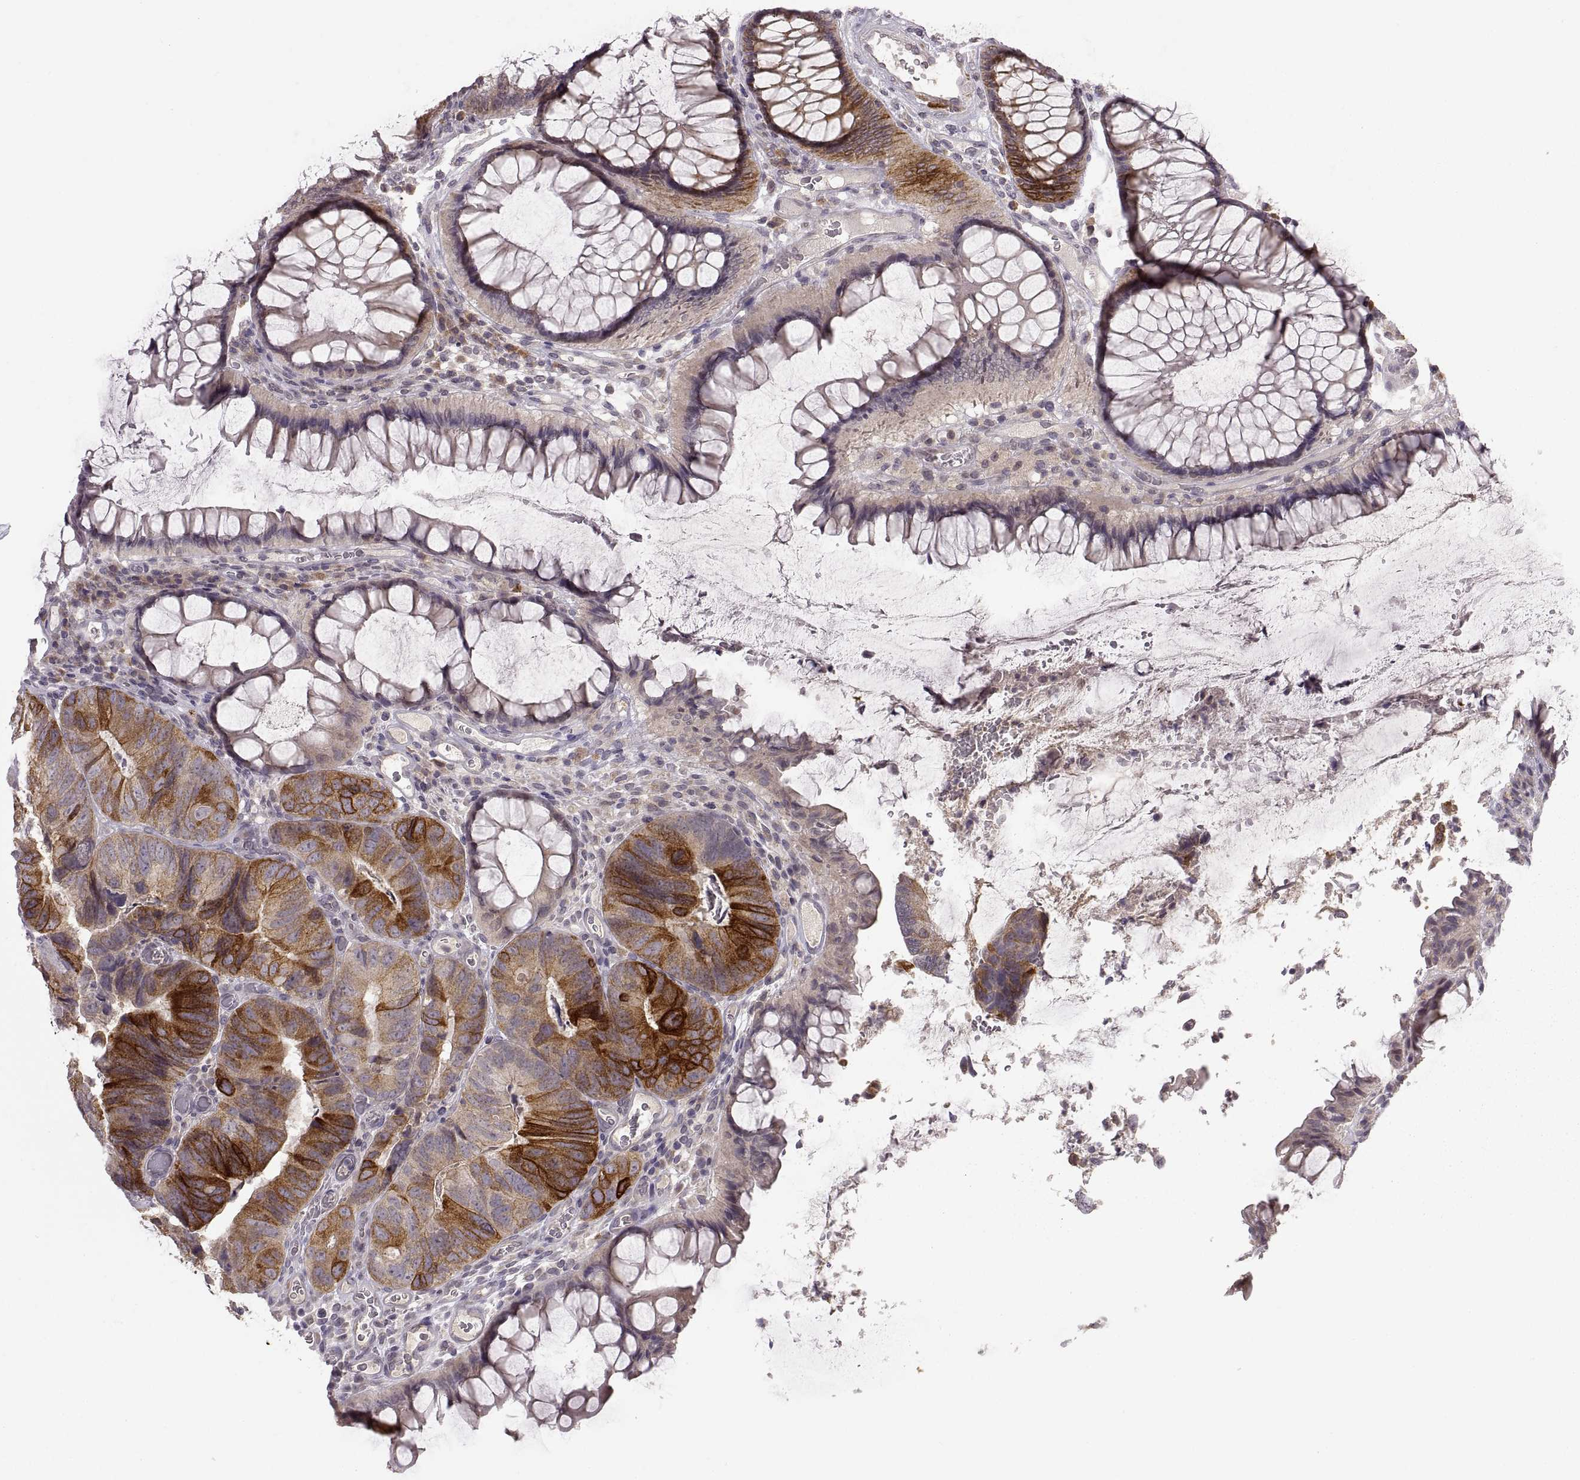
{"staining": {"intensity": "strong", "quantity": "25%-75%", "location": "cytoplasmic/membranous"}, "tissue": "colorectal cancer", "cell_type": "Tumor cells", "image_type": "cancer", "snomed": [{"axis": "morphology", "description": "Adenocarcinoma, NOS"}, {"axis": "topography", "description": "Colon"}], "caption": "A brown stain labels strong cytoplasmic/membranous staining of a protein in human colorectal cancer (adenocarcinoma) tumor cells. (DAB IHC with brightfield microscopy, high magnification).", "gene": "HMGCR", "patient": {"sex": "female", "age": 67}}